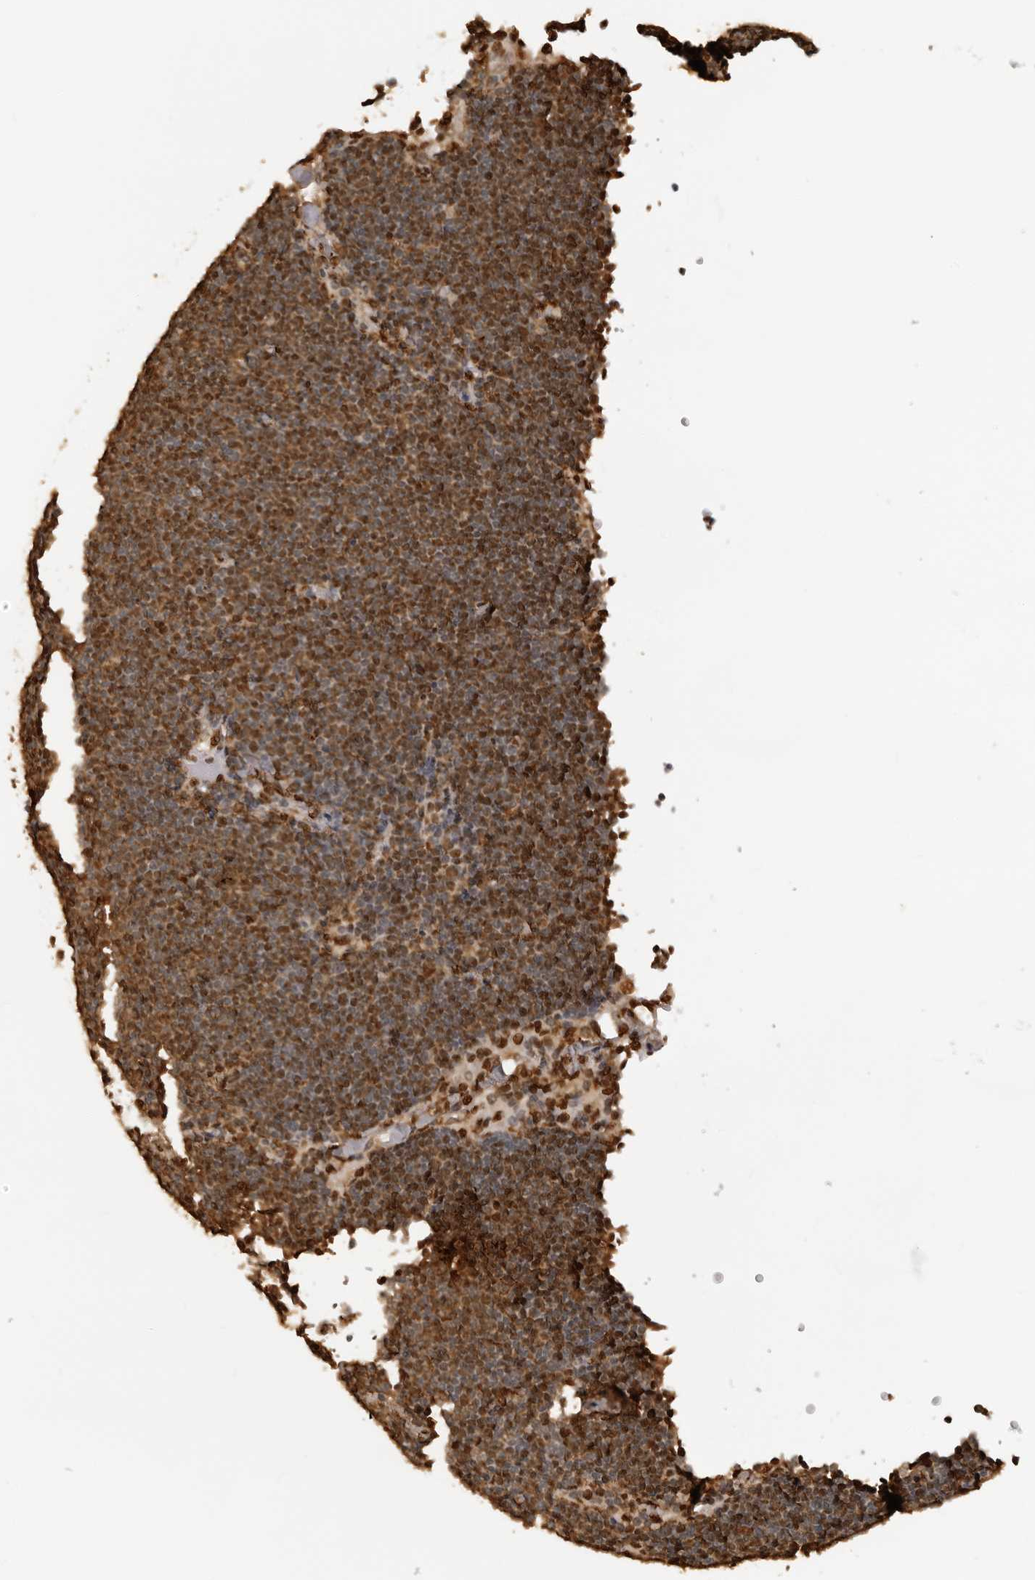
{"staining": {"intensity": "moderate", "quantity": ">75%", "location": "cytoplasmic/membranous,nuclear"}, "tissue": "lymph node", "cell_type": "Germinal center cells", "image_type": "normal", "snomed": [{"axis": "morphology", "description": "Normal tissue, NOS"}, {"axis": "topography", "description": "Lymph node"}], "caption": "Protein analysis of unremarkable lymph node demonstrates moderate cytoplasmic/membranous,nuclear positivity in approximately >75% of germinal center cells. (DAB IHC, brown staining for protein, blue staining for nuclei).", "gene": "ZFP91", "patient": {"sex": "male", "age": 63}}